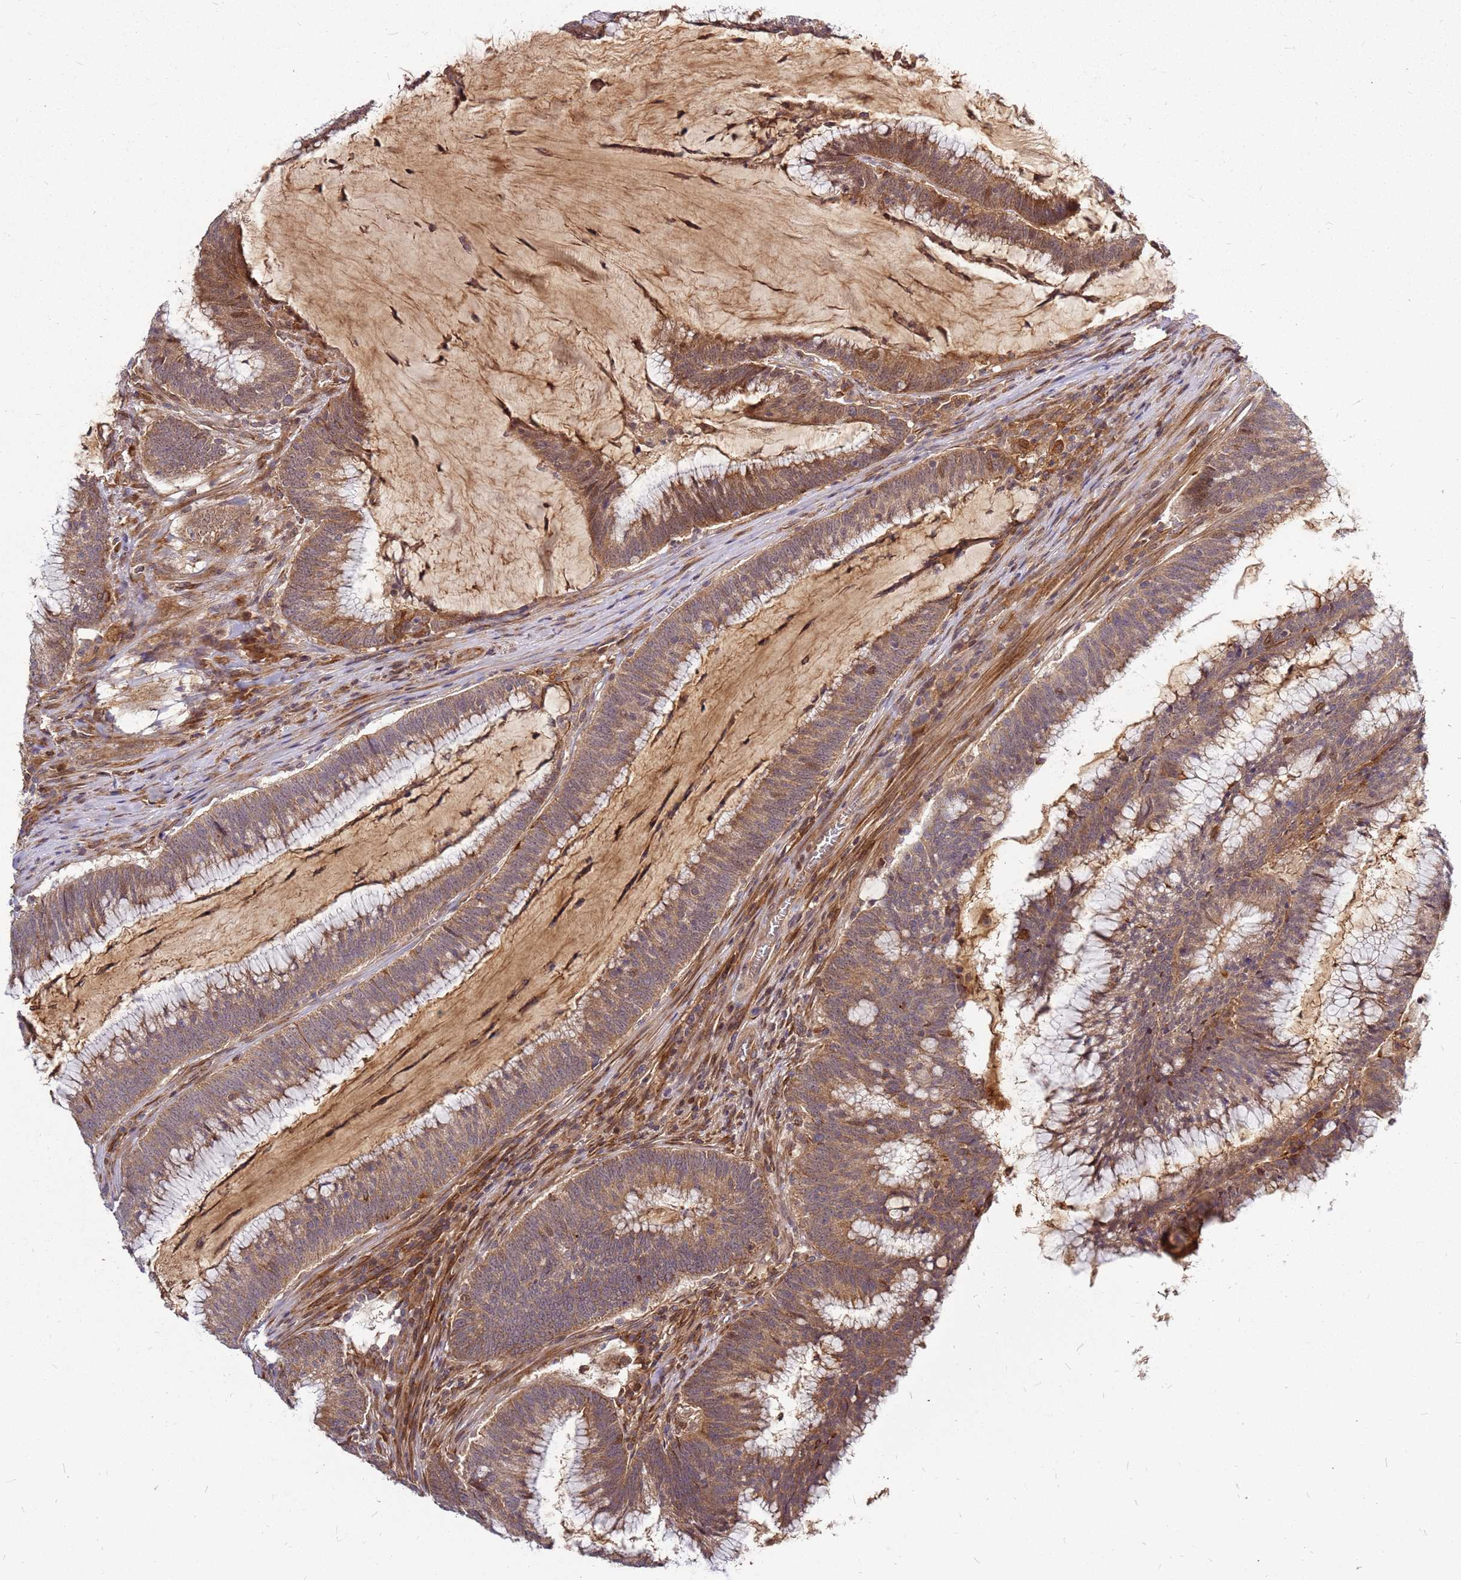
{"staining": {"intensity": "moderate", "quantity": ">75%", "location": "cytoplasmic/membranous"}, "tissue": "colorectal cancer", "cell_type": "Tumor cells", "image_type": "cancer", "snomed": [{"axis": "morphology", "description": "Adenocarcinoma, NOS"}, {"axis": "topography", "description": "Rectum"}], "caption": "Adenocarcinoma (colorectal) stained for a protein demonstrates moderate cytoplasmic/membranous positivity in tumor cells.", "gene": "CCDC159", "patient": {"sex": "female", "age": 77}}